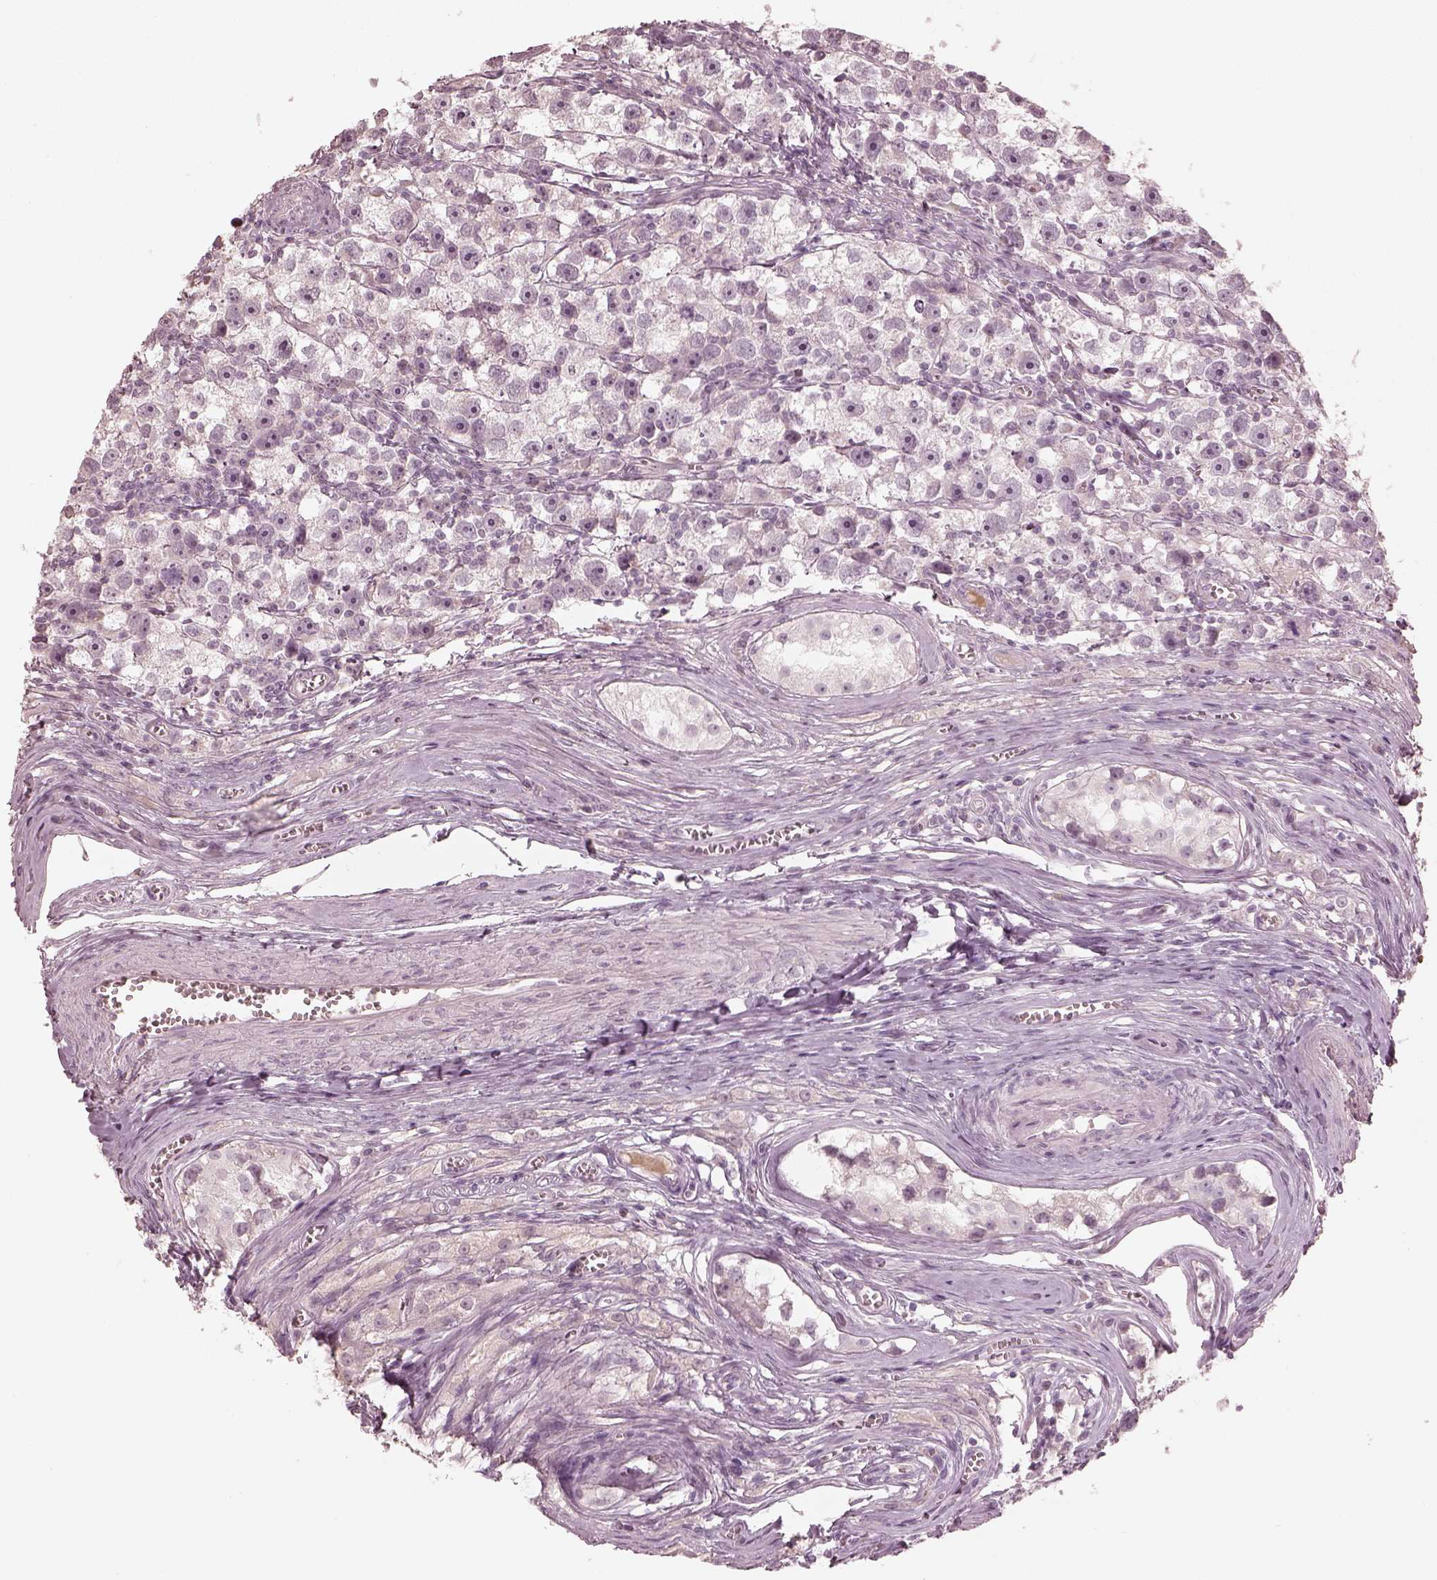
{"staining": {"intensity": "negative", "quantity": "none", "location": "none"}, "tissue": "testis cancer", "cell_type": "Tumor cells", "image_type": "cancer", "snomed": [{"axis": "morphology", "description": "Seminoma, NOS"}, {"axis": "topography", "description": "Testis"}], "caption": "Tumor cells are negative for brown protein staining in testis cancer (seminoma).", "gene": "ANKLE1", "patient": {"sex": "male", "age": 30}}